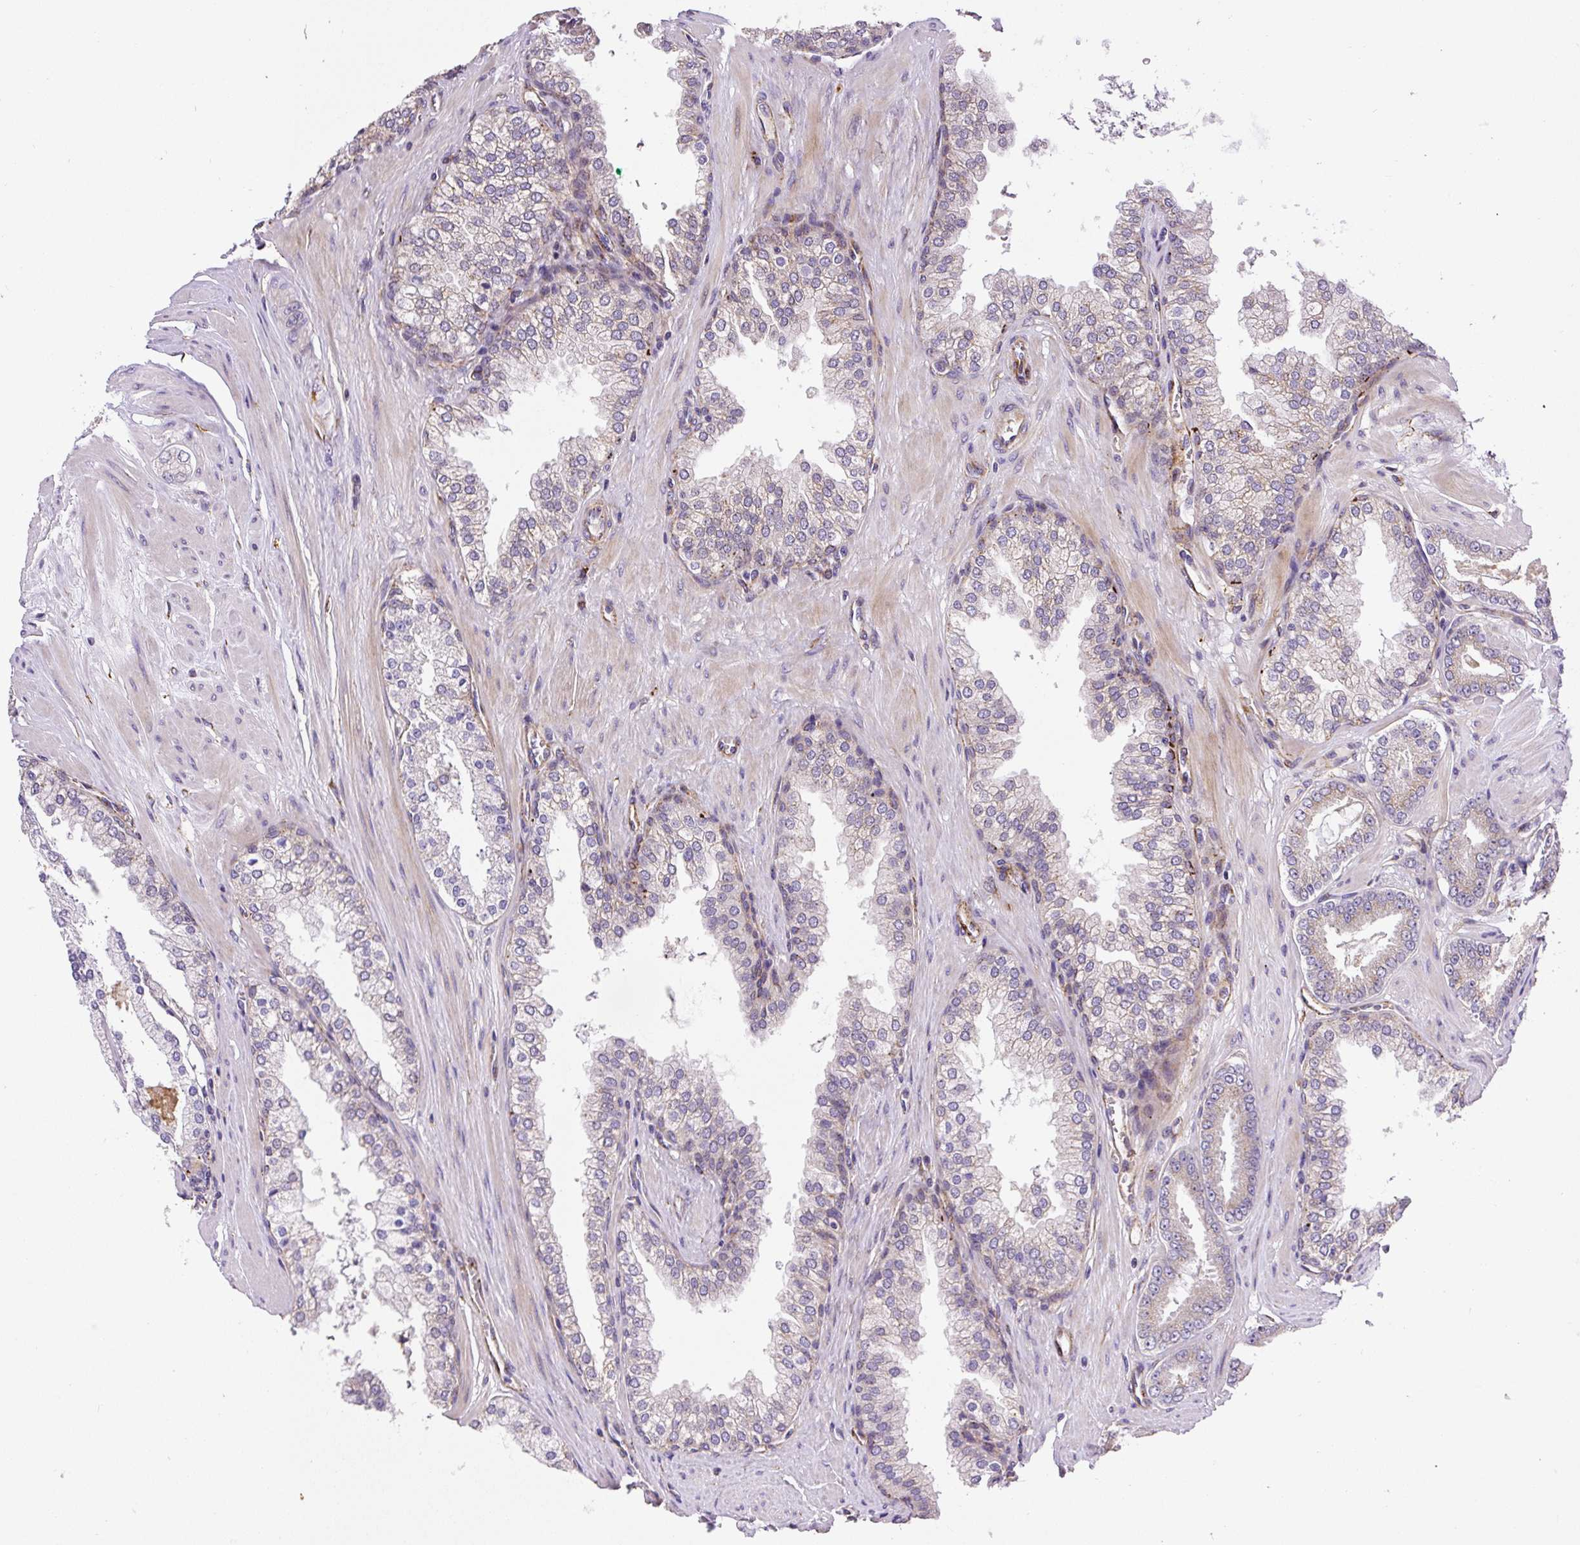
{"staining": {"intensity": "negative", "quantity": "none", "location": "none"}, "tissue": "prostate cancer", "cell_type": "Tumor cells", "image_type": "cancer", "snomed": [{"axis": "morphology", "description": "Adenocarcinoma, Low grade"}, {"axis": "topography", "description": "Prostate"}], "caption": "DAB immunohistochemical staining of human prostate adenocarcinoma (low-grade) demonstrates no significant expression in tumor cells.", "gene": "RNF170", "patient": {"sex": "male", "age": 42}}